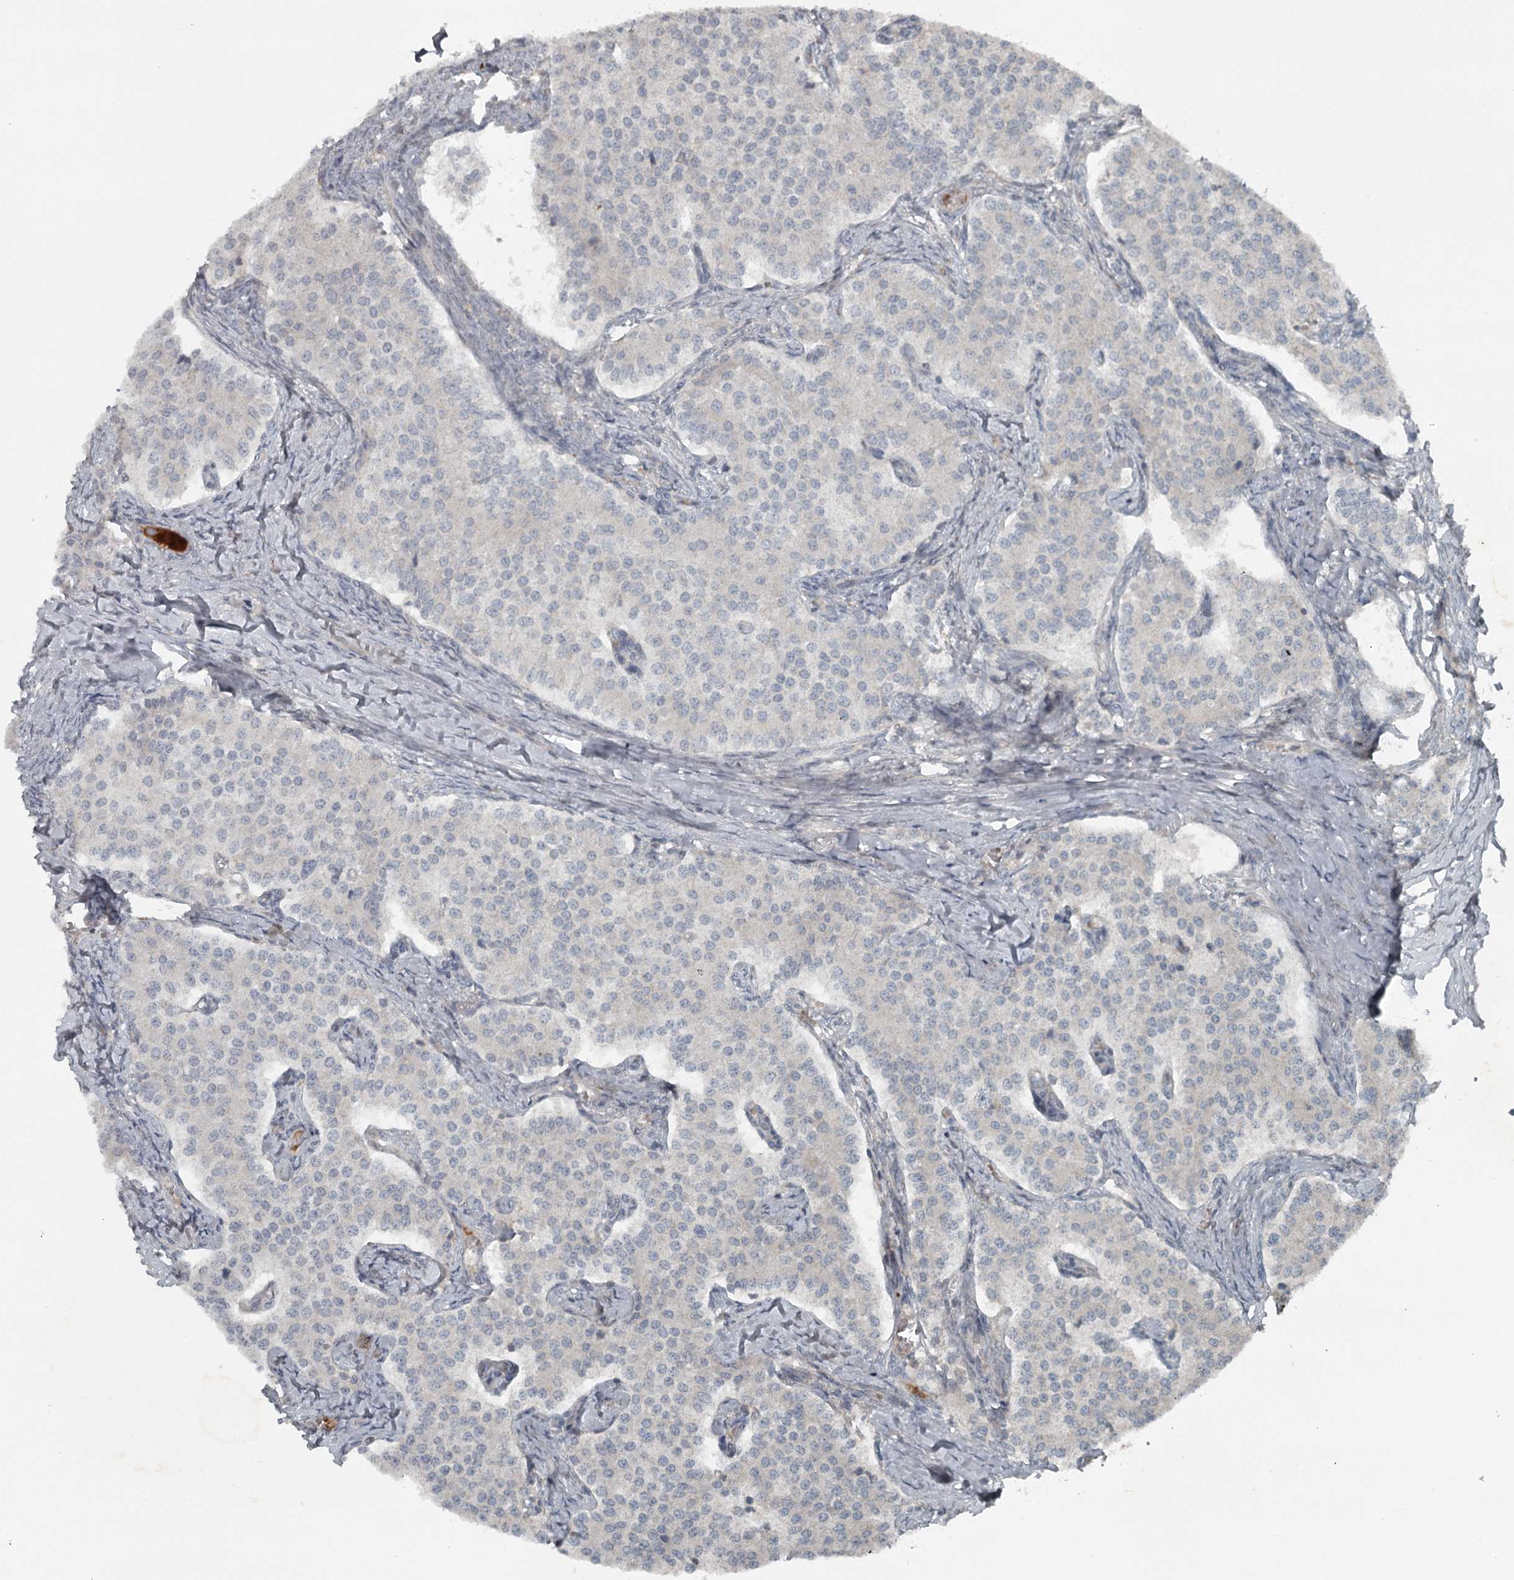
{"staining": {"intensity": "negative", "quantity": "none", "location": "none"}, "tissue": "carcinoid", "cell_type": "Tumor cells", "image_type": "cancer", "snomed": [{"axis": "morphology", "description": "Carcinoid, malignant, NOS"}, {"axis": "topography", "description": "Colon"}], "caption": "Immunohistochemistry (IHC) photomicrograph of neoplastic tissue: carcinoid stained with DAB exhibits no significant protein staining in tumor cells.", "gene": "SLC39A8", "patient": {"sex": "female", "age": 52}}